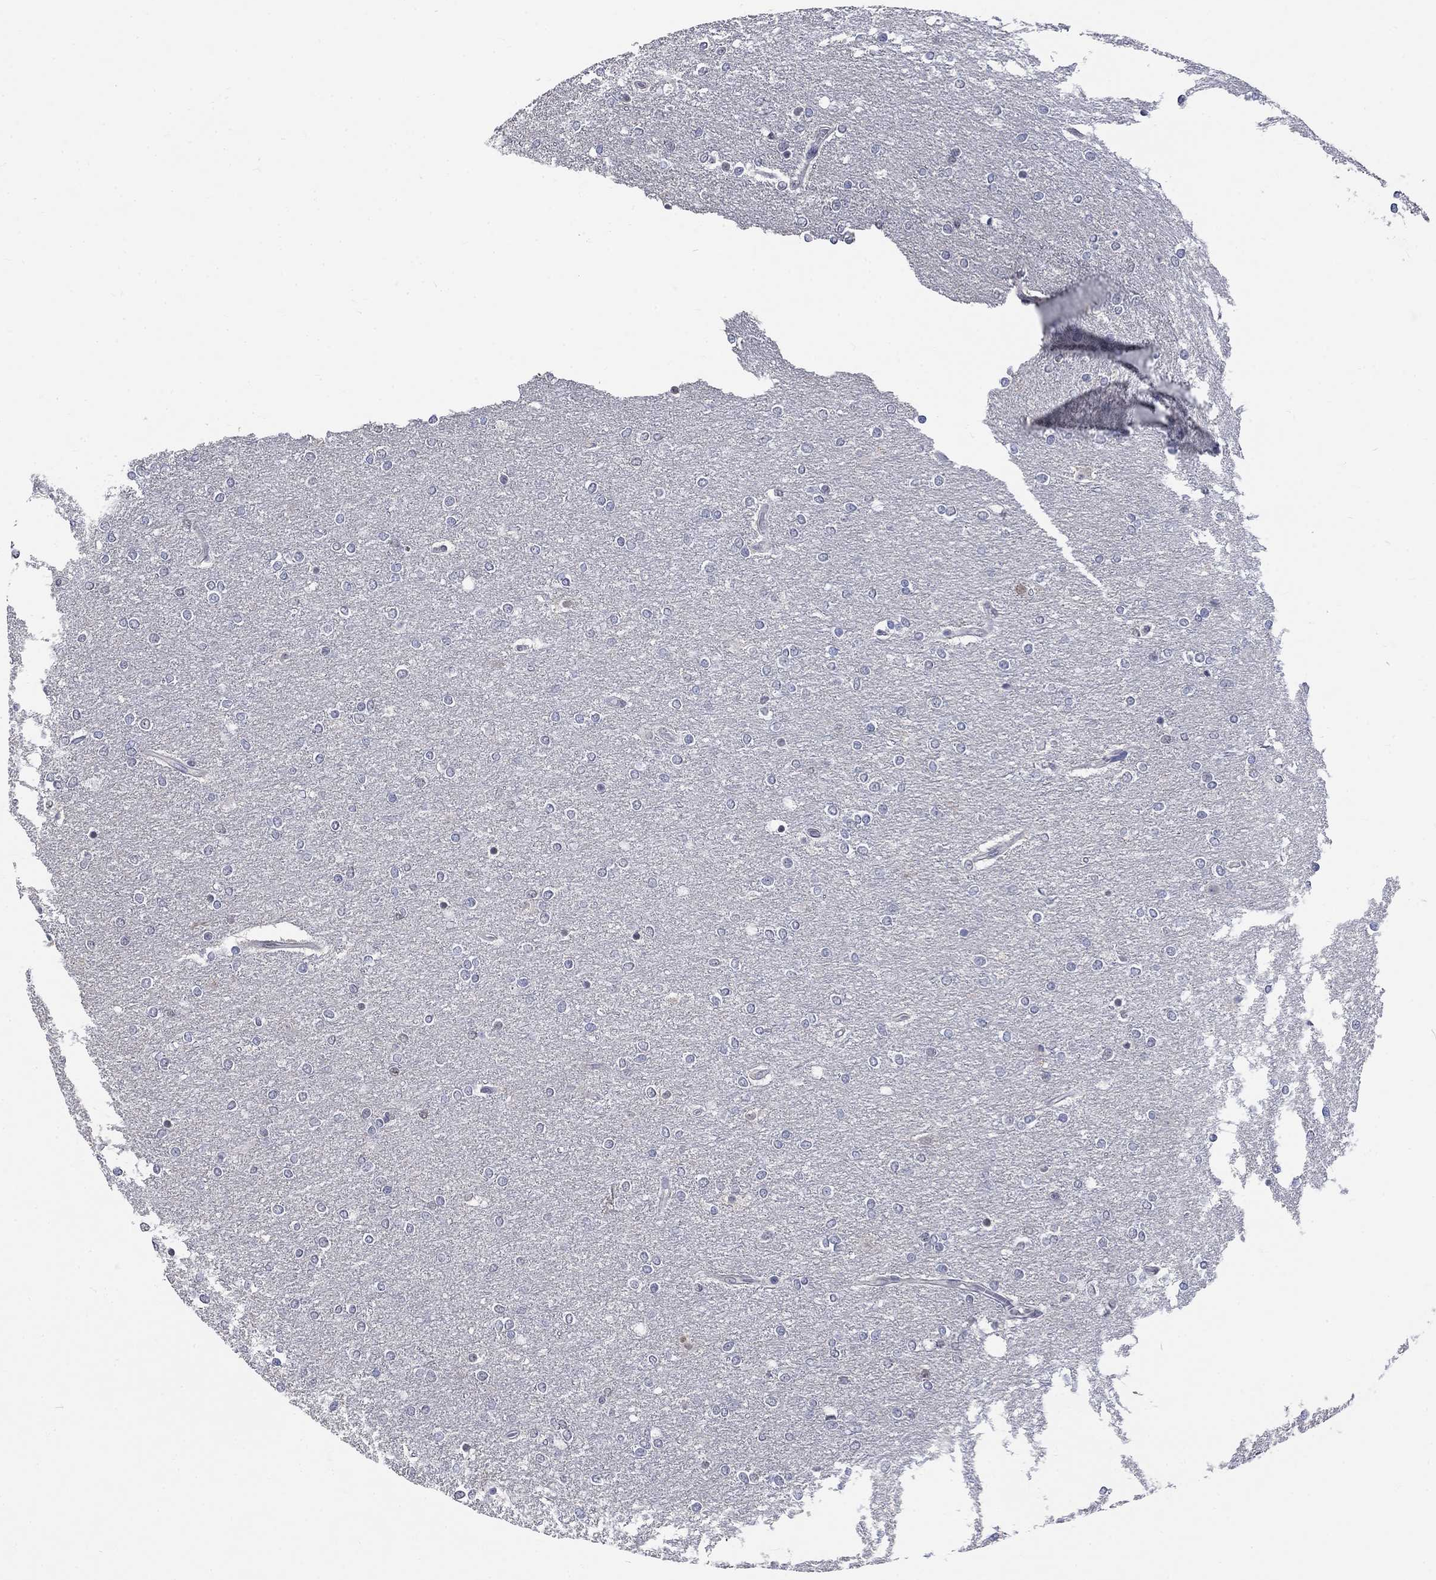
{"staining": {"intensity": "negative", "quantity": "none", "location": "none"}, "tissue": "glioma", "cell_type": "Tumor cells", "image_type": "cancer", "snomed": [{"axis": "morphology", "description": "Glioma, malignant, High grade"}, {"axis": "topography", "description": "Brain"}], "caption": "Glioma stained for a protein using IHC displays no expression tumor cells.", "gene": "ZBTB18", "patient": {"sex": "female", "age": 61}}